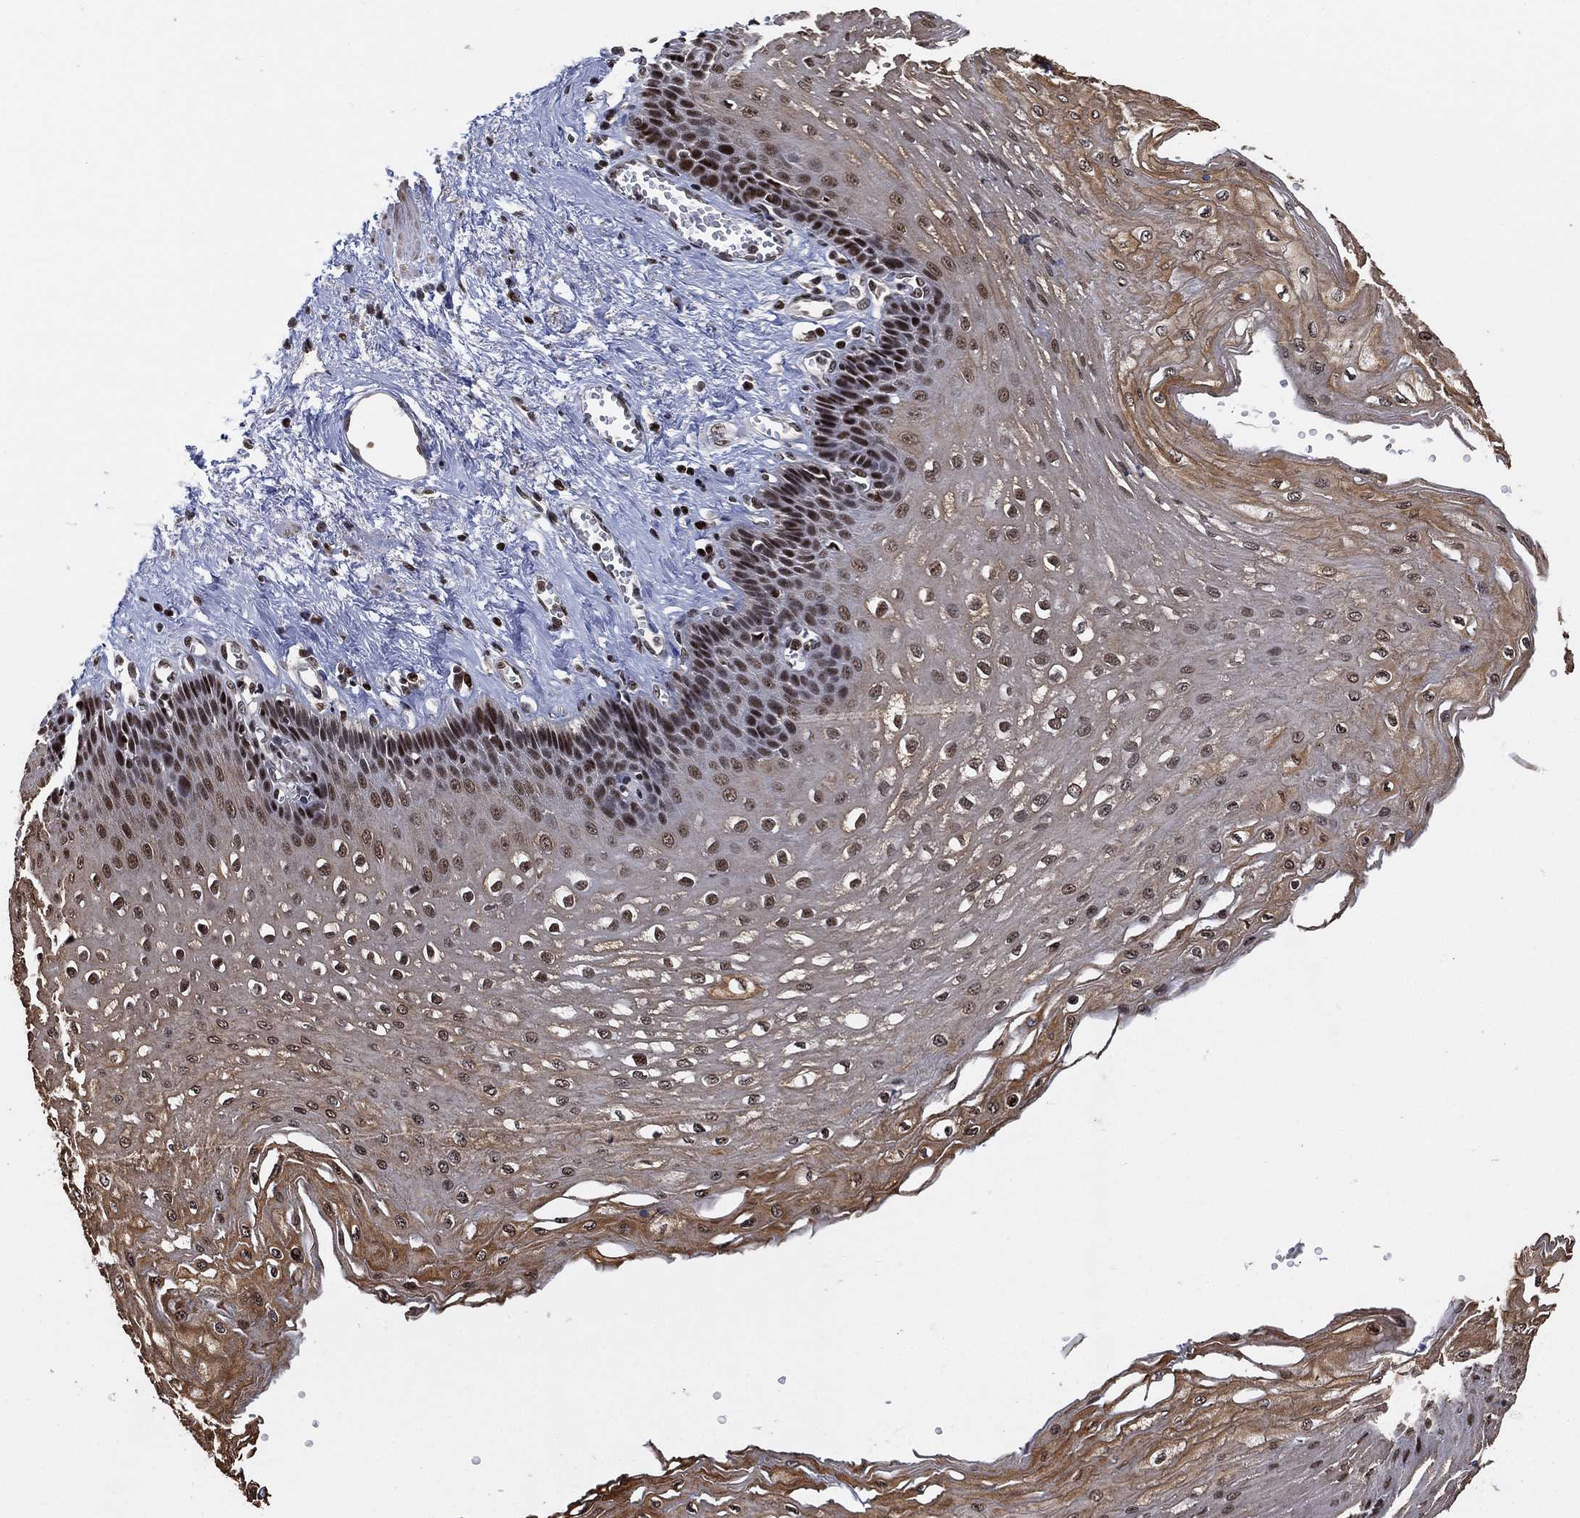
{"staining": {"intensity": "strong", "quantity": "<25%", "location": "nuclear"}, "tissue": "esophagus", "cell_type": "Squamous epithelial cells", "image_type": "normal", "snomed": [{"axis": "morphology", "description": "Normal tissue, NOS"}, {"axis": "topography", "description": "Esophagus"}], "caption": "This histopathology image shows IHC staining of normal esophagus, with medium strong nuclear staining in about <25% of squamous epithelial cells.", "gene": "ZSCAN30", "patient": {"sex": "female", "age": 62}}